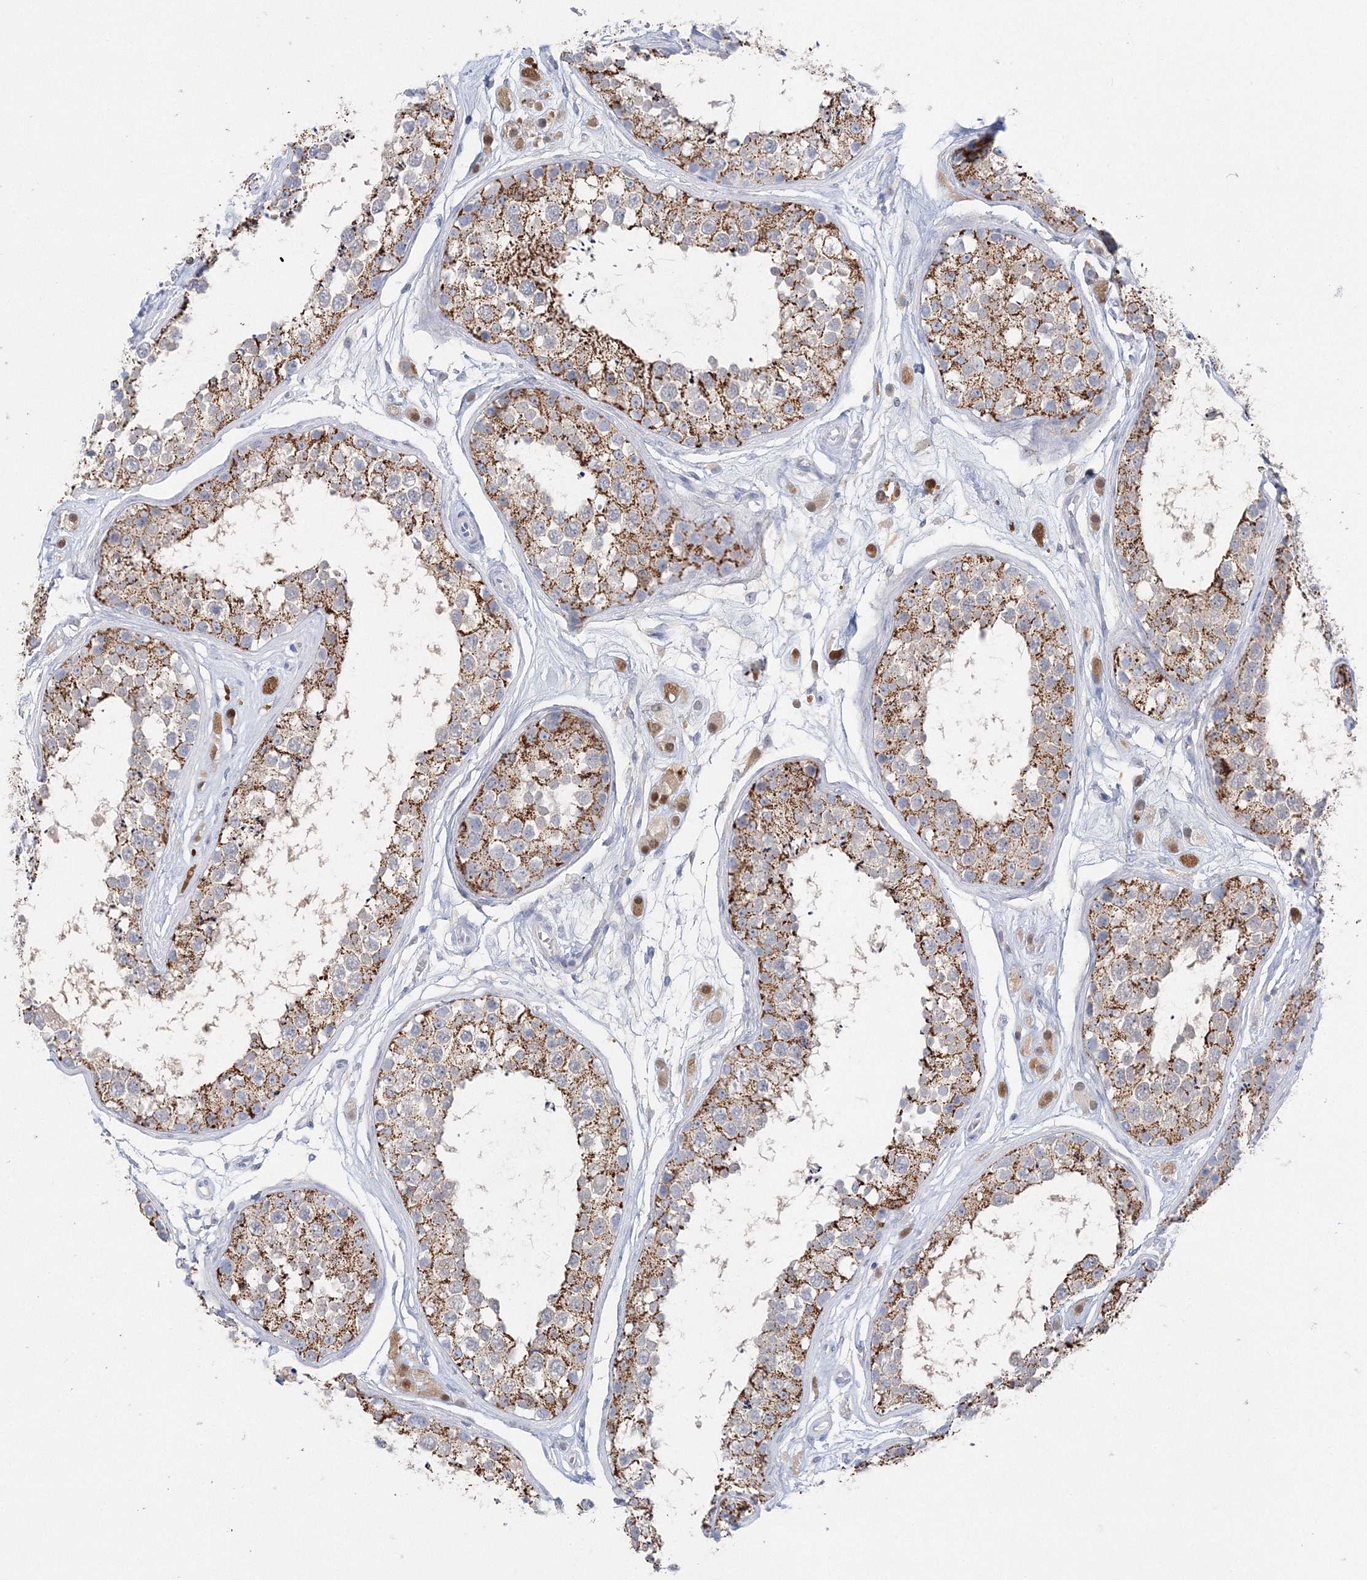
{"staining": {"intensity": "moderate", "quantity": ">75%", "location": "cytoplasmic/membranous"}, "tissue": "testis", "cell_type": "Cells in seminiferous ducts", "image_type": "normal", "snomed": [{"axis": "morphology", "description": "Normal tissue, NOS"}, {"axis": "topography", "description": "Testis"}], "caption": "Testis stained with immunohistochemistry (IHC) reveals moderate cytoplasmic/membranous positivity in approximately >75% of cells in seminiferous ducts. The staining was performed using DAB to visualize the protein expression in brown, while the nuclei were stained in blue with hematoxylin (Magnification: 20x).", "gene": "HMGCS1", "patient": {"sex": "male", "age": 25}}